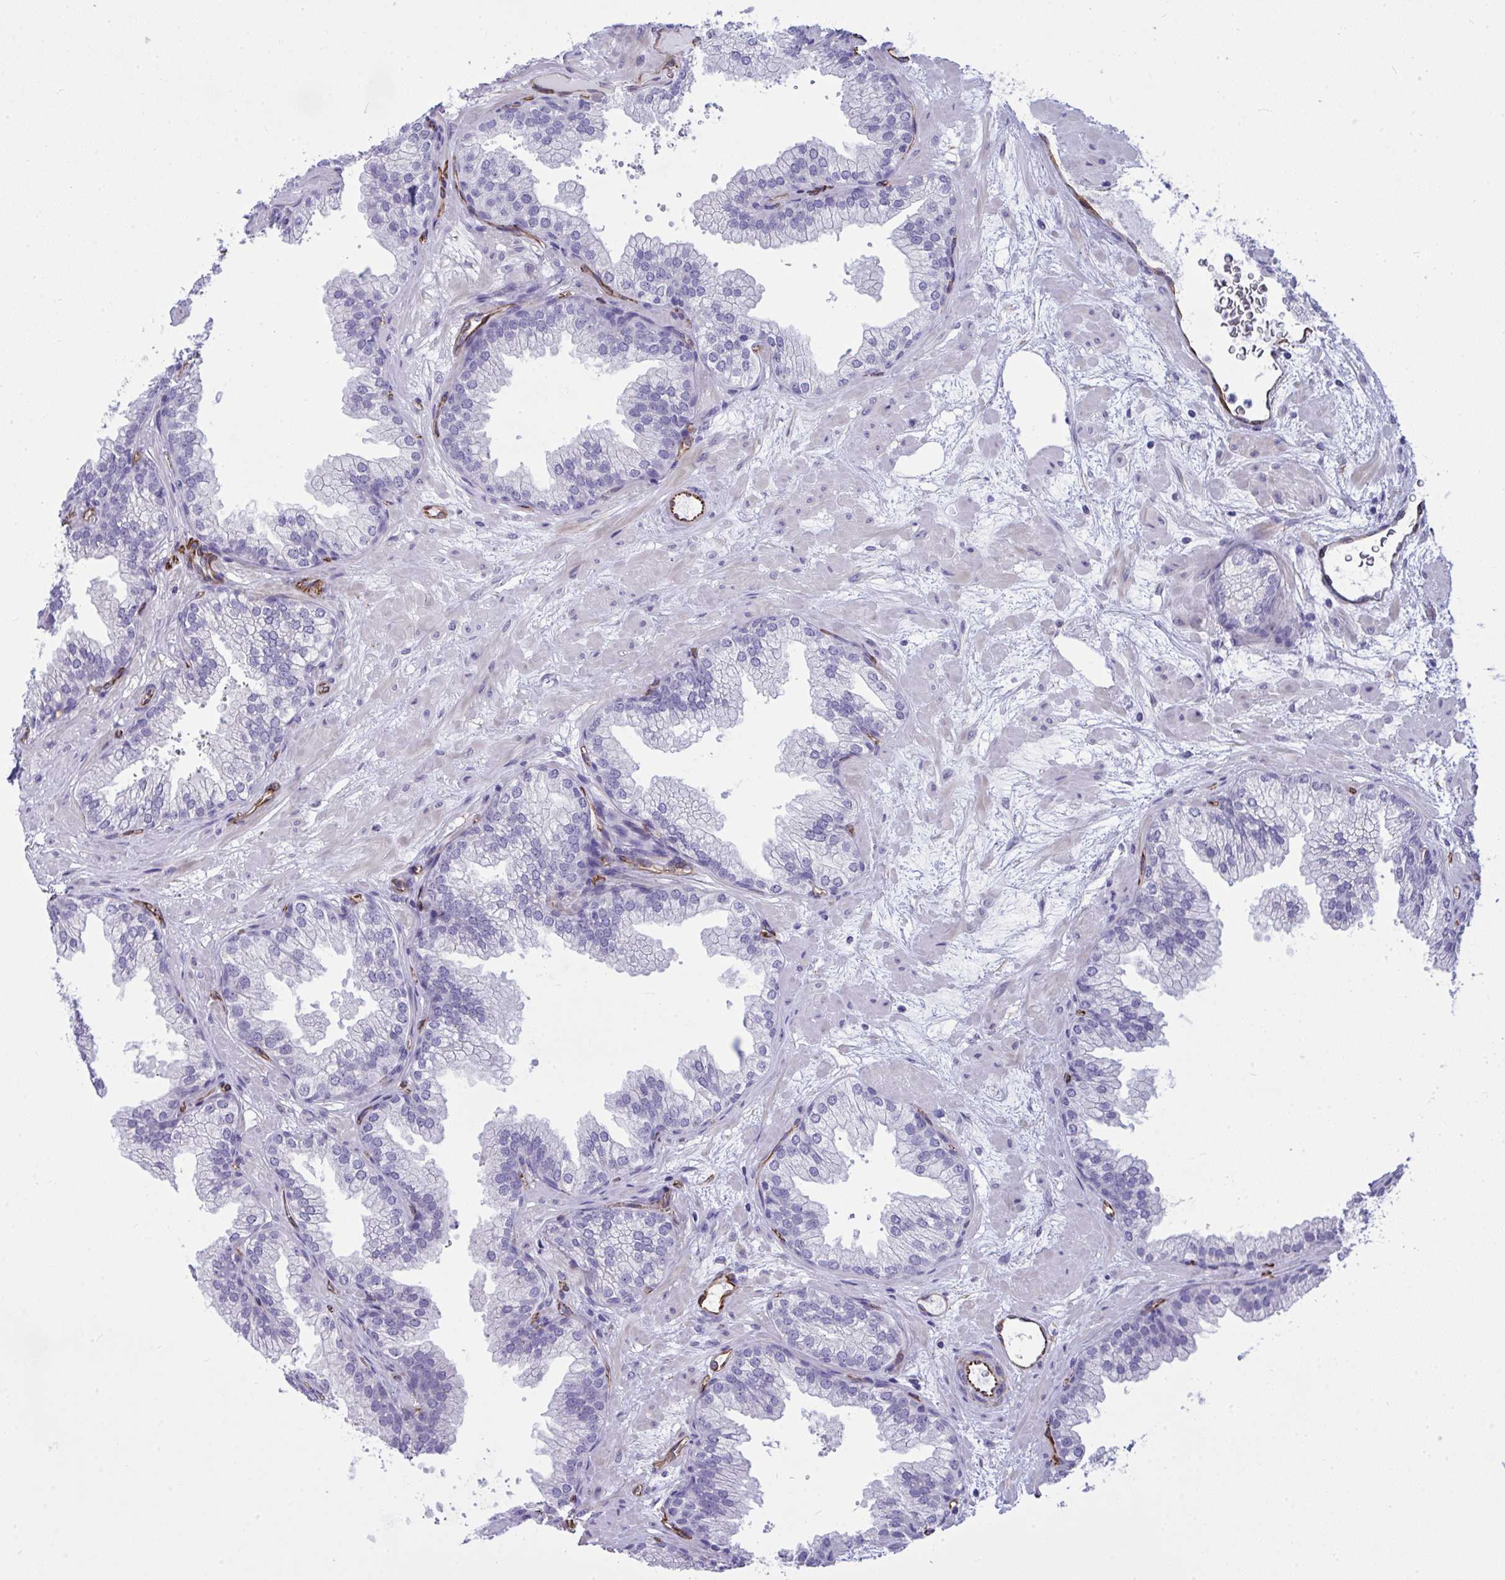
{"staining": {"intensity": "negative", "quantity": "none", "location": "none"}, "tissue": "prostate", "cell_type": "Glandular cells", "image_type": "normal", "snomed": [{"axis": "morphology", "description": "Normal tissue, NOS"}, {"axis": "topography", "description": "Prostate"}], "caption": "There is no significant expression in glandular cells of prostate. Nuclei are stained in blue.", "gene": "SLC35B1", "patient": {"sex": "male", "age": 37}}